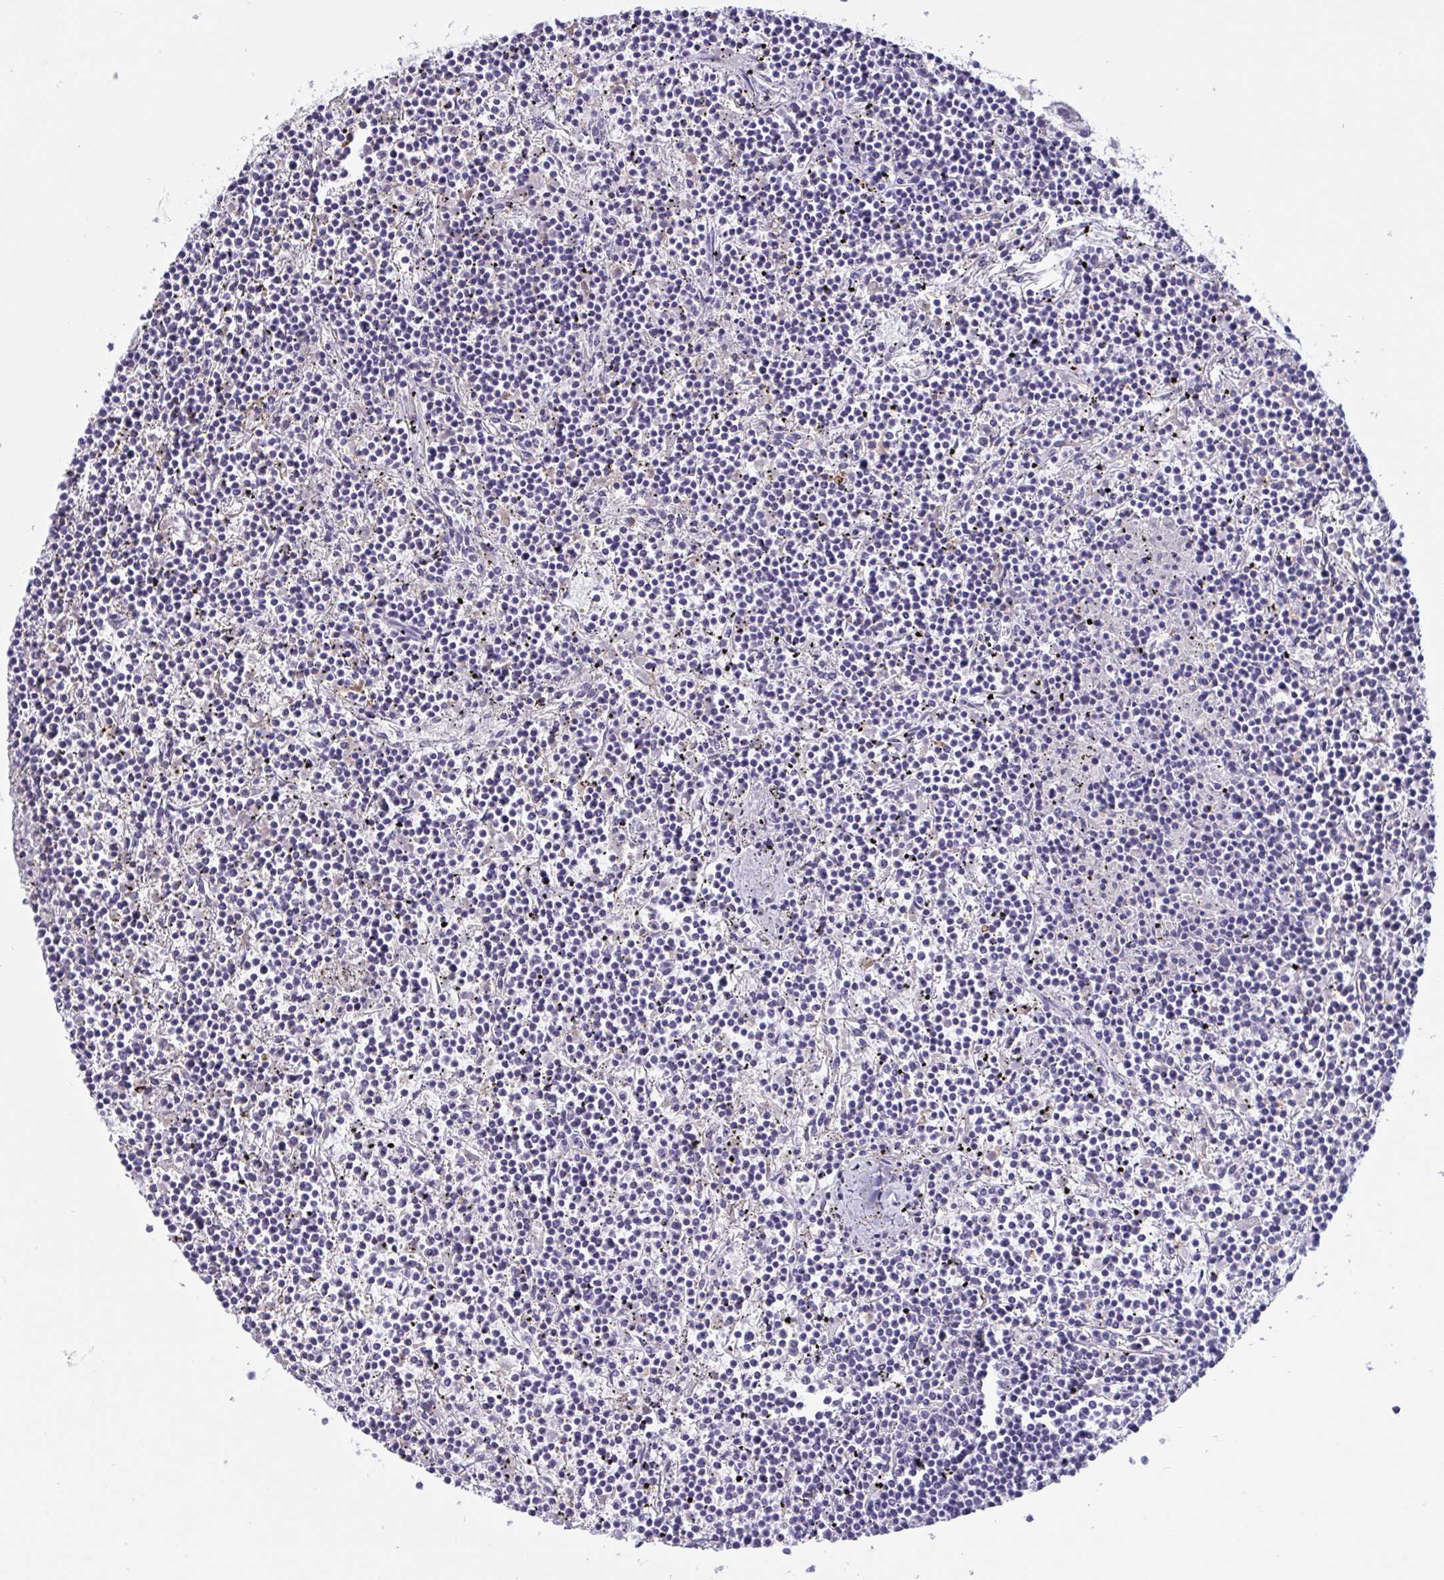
{"staining": {"intensity": "negative", "quantity": "none", "location": "none"}, "tissue": "lymphoma", "cell_type": "Tumor cells", "image_type": "cancer", "snomed": [{"axis": "morphology", "description": "Malignant lymphoma, non-Hodgkin's type, Low grade"}, {"axis": "topography", "description": "Spleen"}], "caption": "Immunohistochemistry photomicrograph of neoplastic tissue: lymphoma stained with DAB (3,3'-diaminobenzidine) reveals no significant protein positivity in tumor cells. (DAB immunohistochemistry with hematoxylin counter stain).", "gene": "OXLD1", "patient": {"sex": "female", "age": 19}}